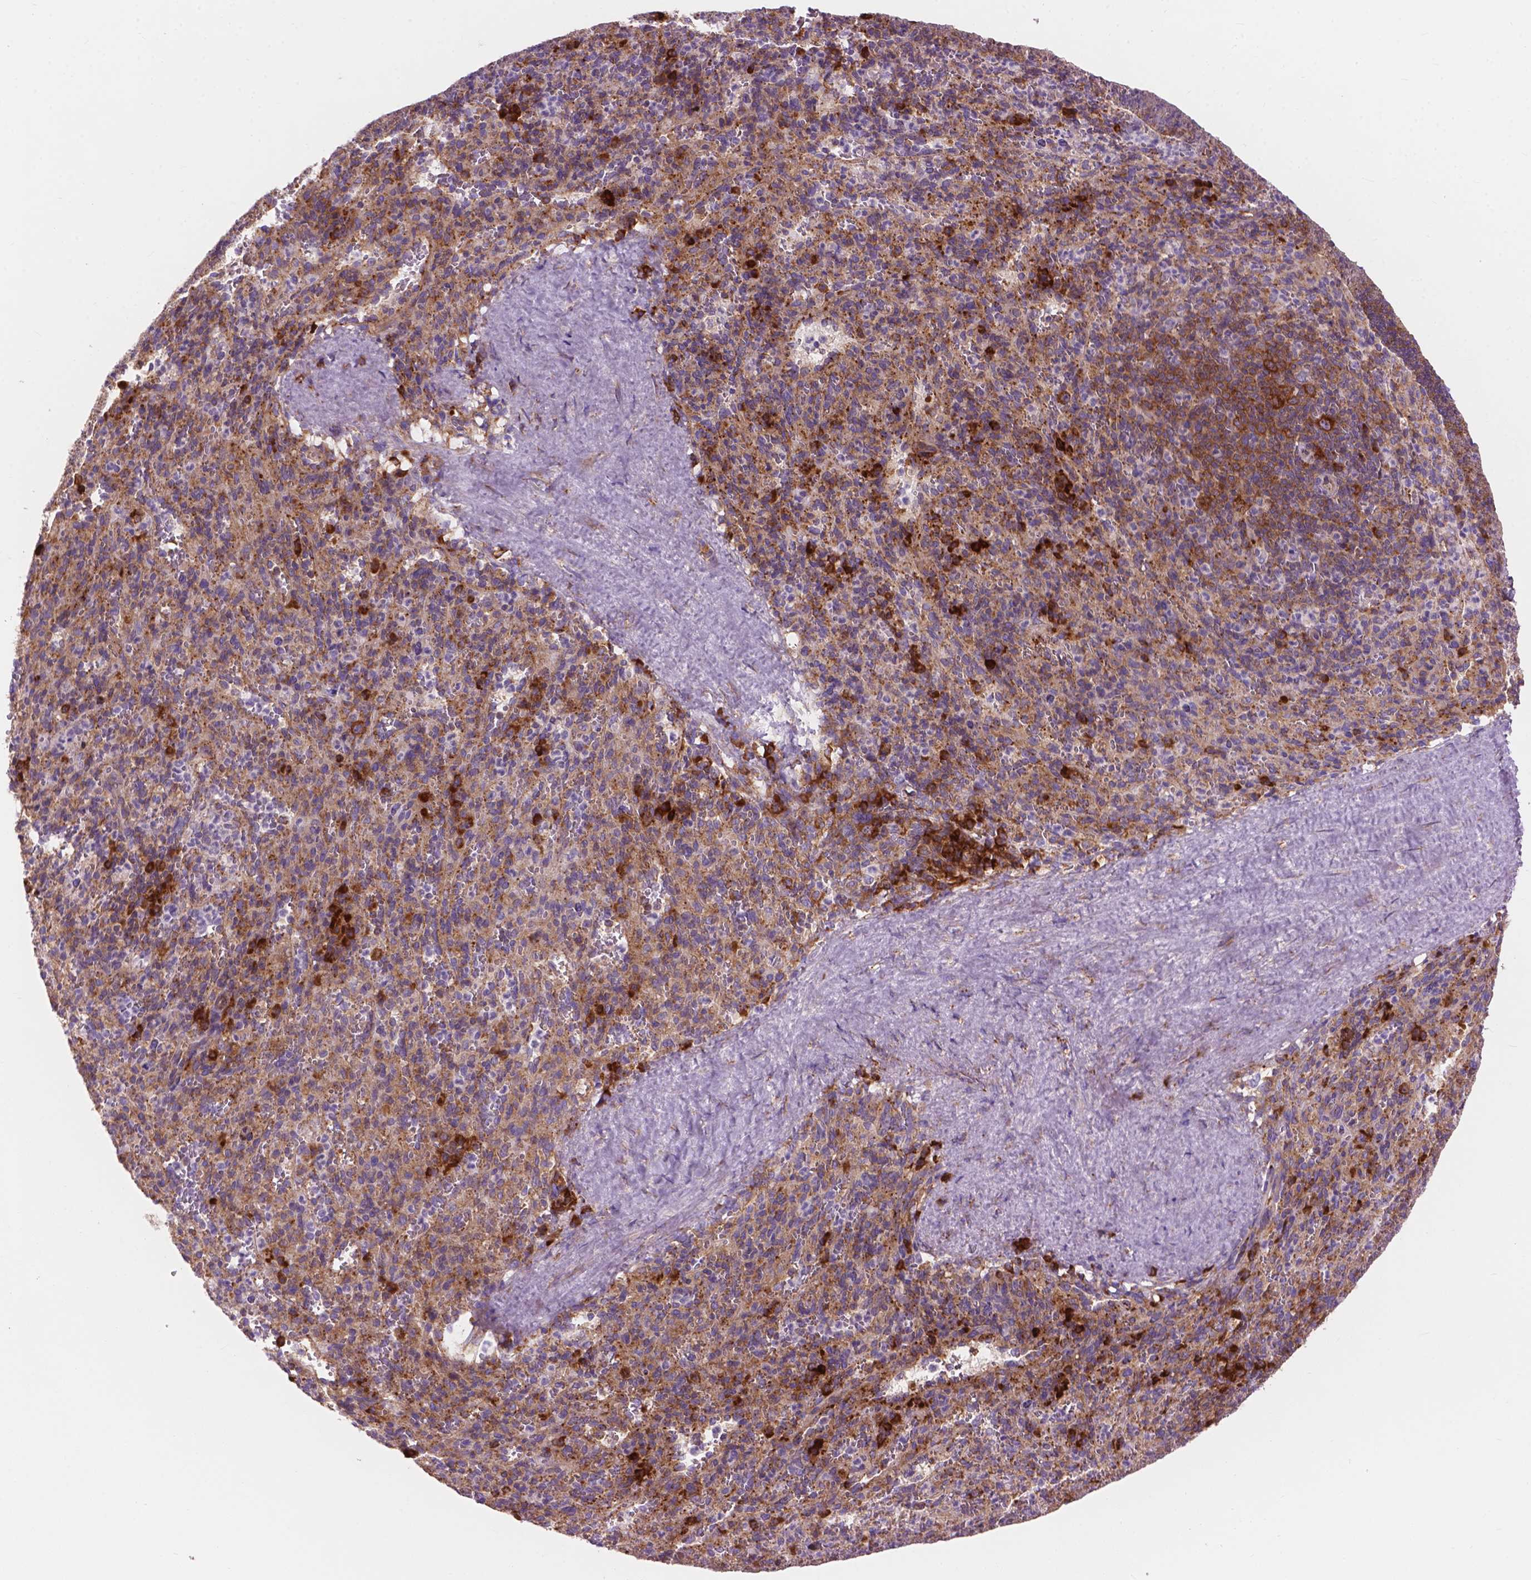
{"staining": {"intensity": "strong", "quantity": "<25%", "location": "cytoplasmic/membranous"}, "tissue": "spleen", "cell_type": "Cells in red pulp", "image_type": "normal", "snomed": [{"axis": "morphology", "description": "Normal tissue, NOS"}, {"axis": "topography", "description": "Spleen"}], "caption": "An image of spleen stained for a protein displays strong cytoplasmic/membranous brown staining in cells in red pulp. (DAB (3,3'-diaminobenzidine) IHC, brown staining for protein, blue staining for nuclei).", "gene": "RPL37A", "patient": {"sex": "male", "age": 57}}